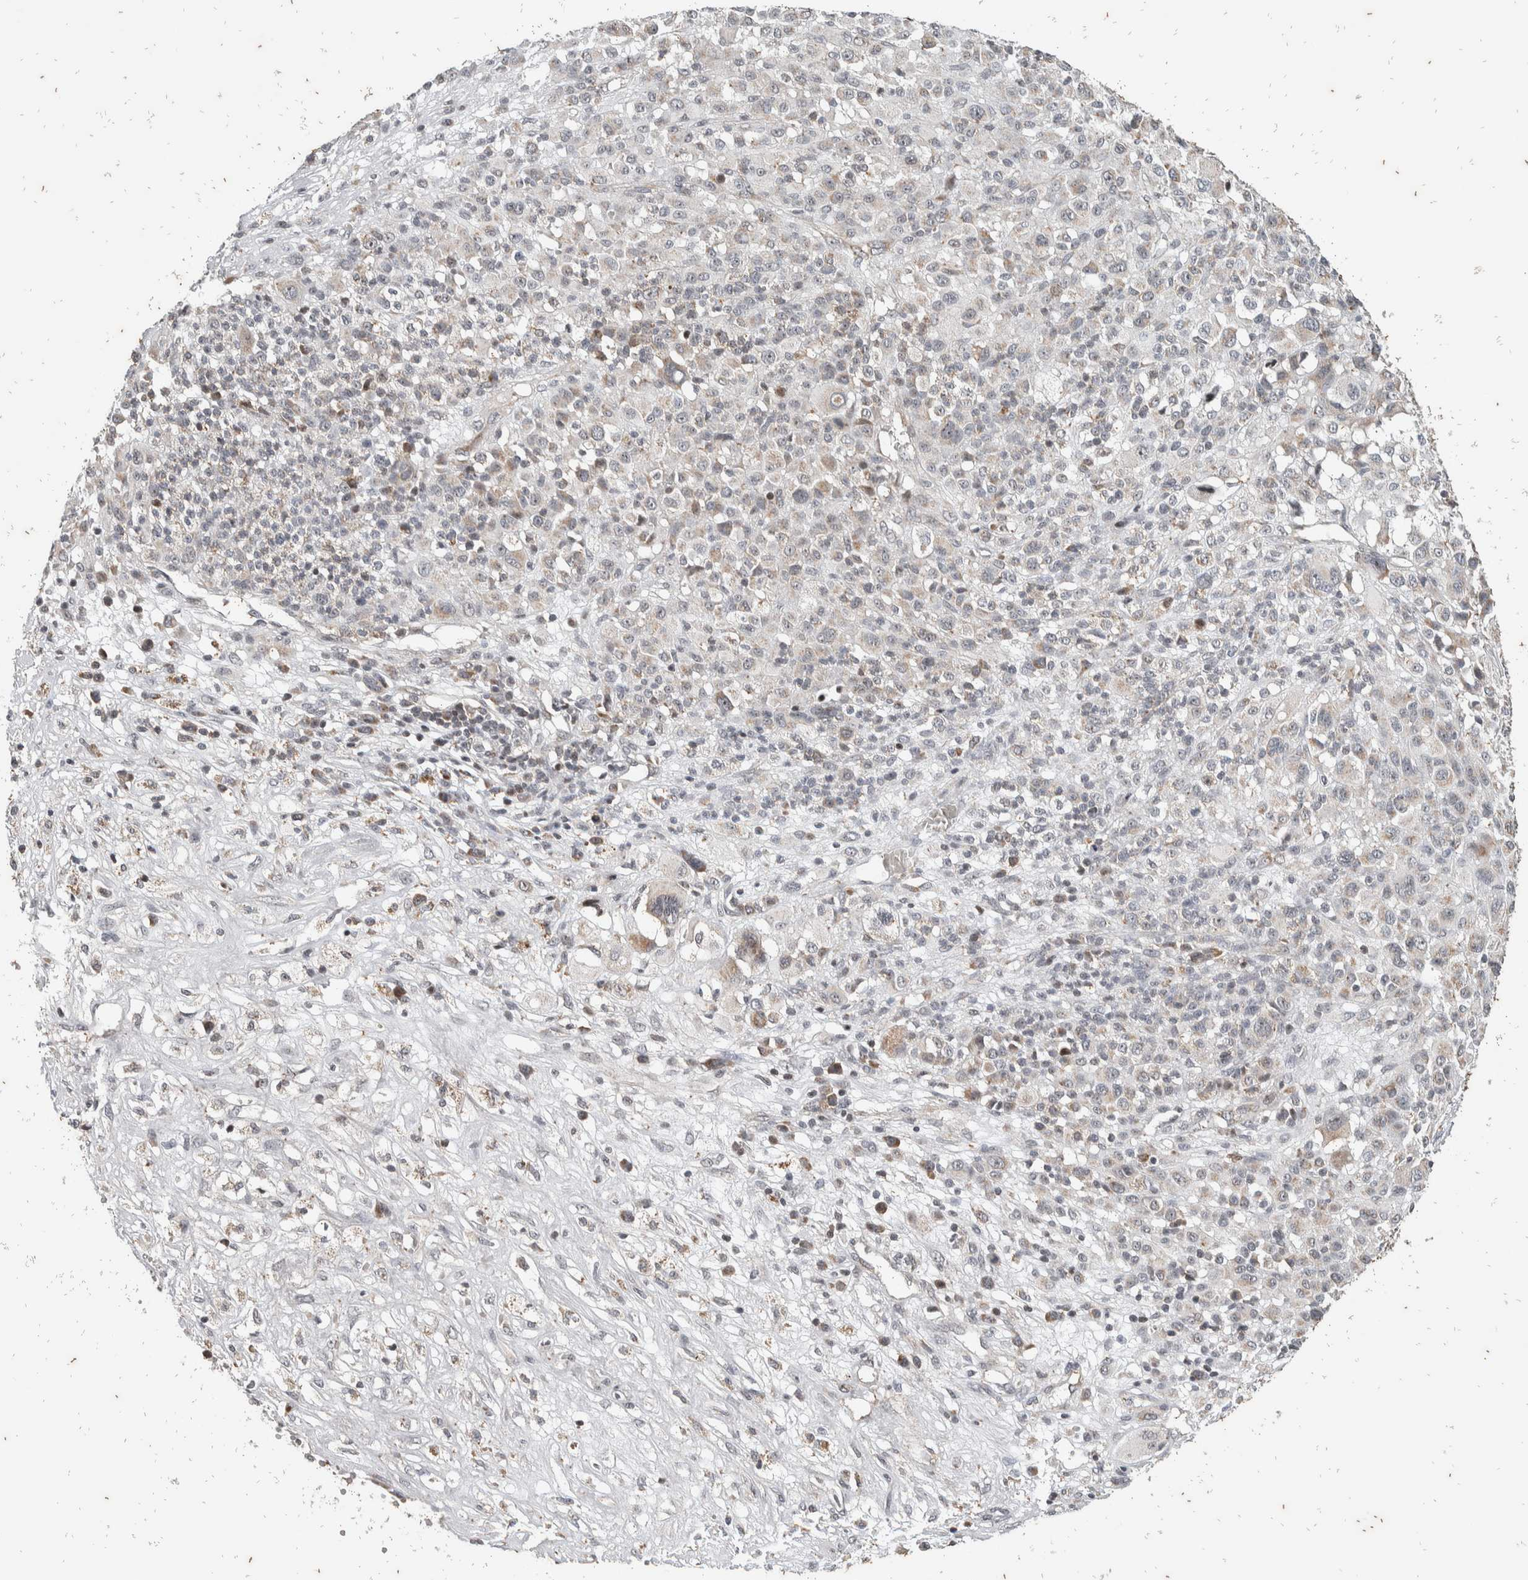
{"staining": {"intensity": "weak", "quantity": "<25%", "location": "cytoplasmic/membranous"}, "tissue": "melanoma", "cell_type": "Tumor cells", "image_type": "cancer", "snomed": [{"axis": "morphology", "description": "Malignant melanoma, Metastatic site"}, {"axis": "topography", "description": "Skin"}], "caption": "Tumor cells show no significant positivity in malignant melanoma (metastatic site).", "gene": "ATXN7L1", "patient": {"sex": "female", "age": 74}}